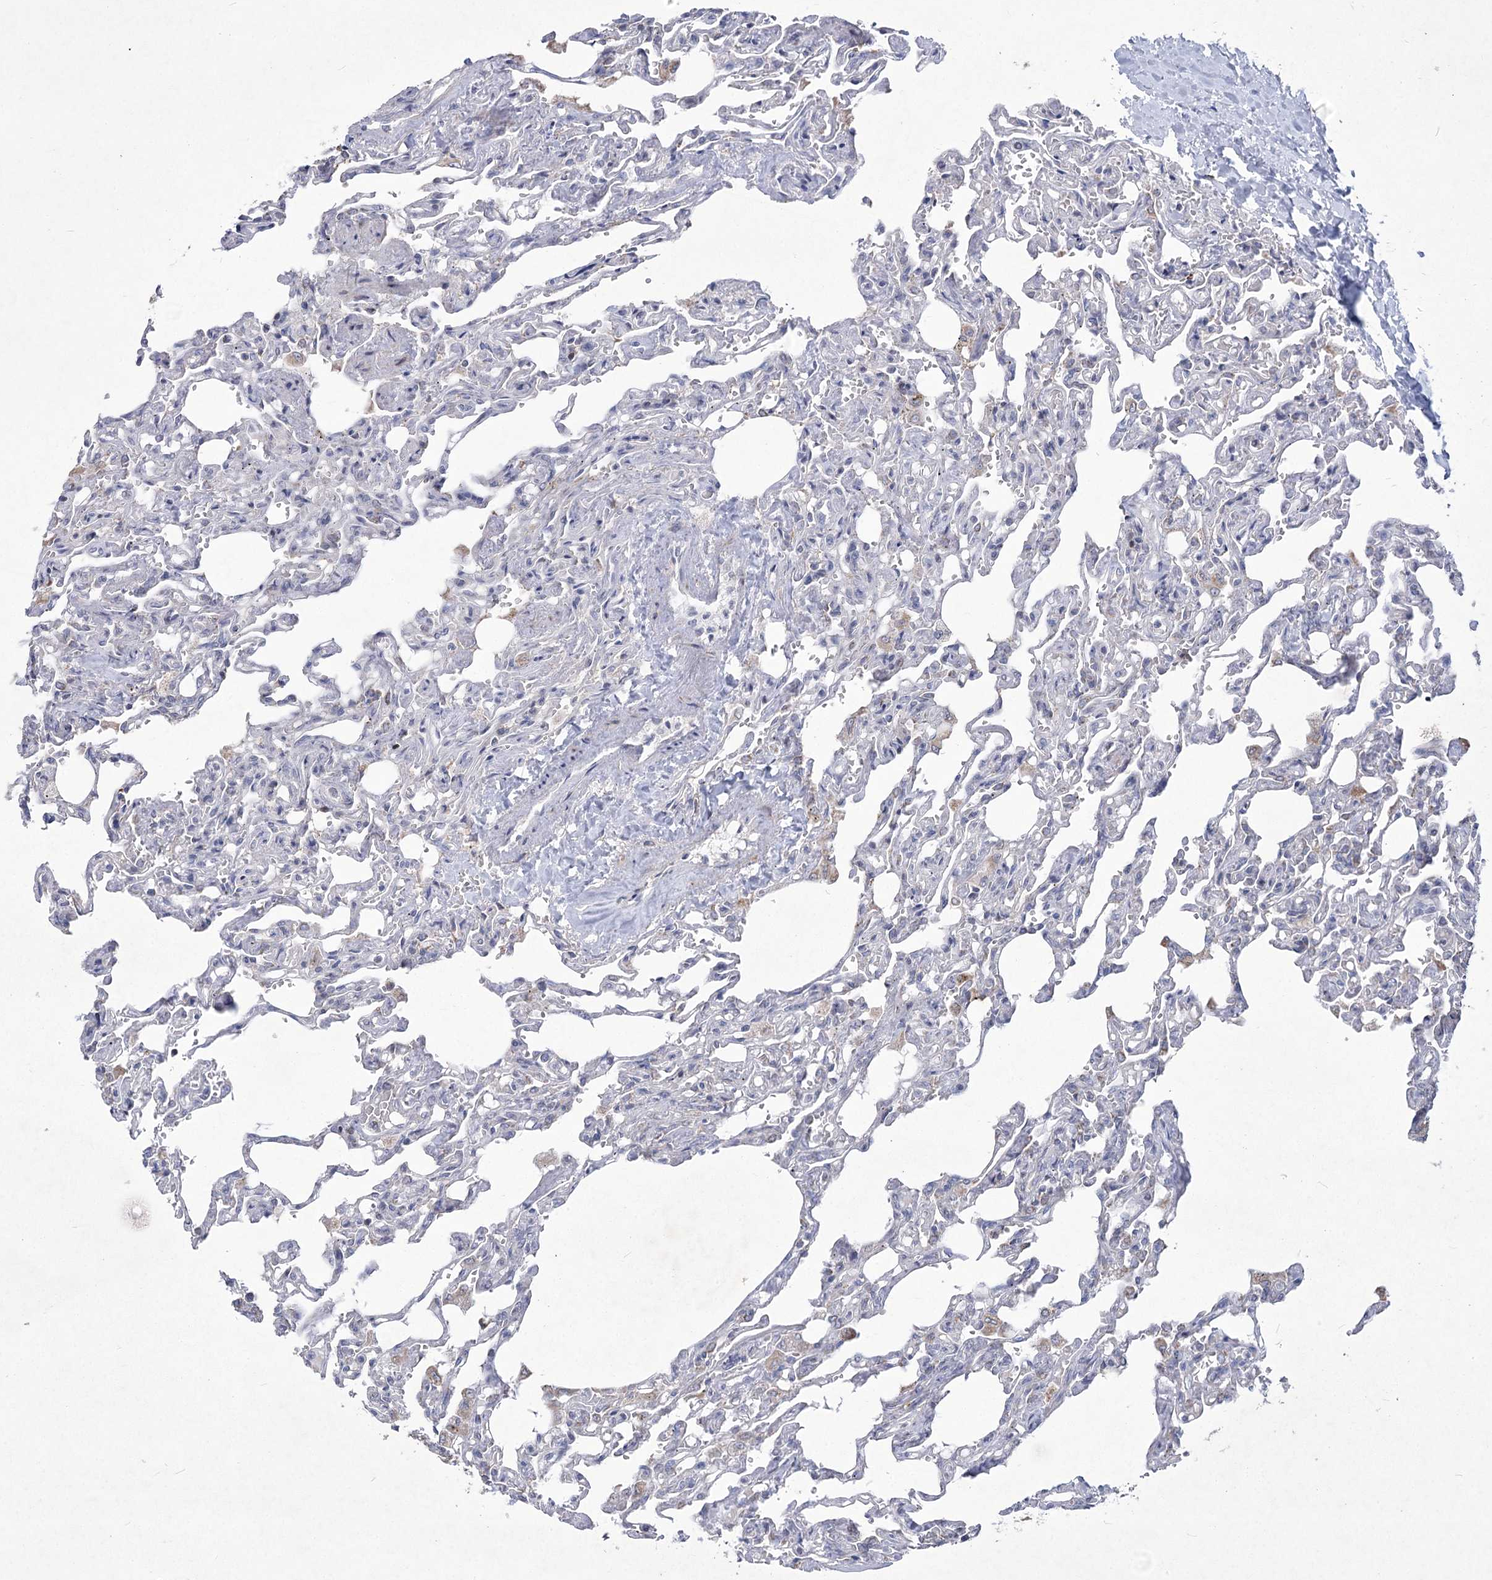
{"staining": {"intensity": "negative", "quantity": "none", "location": "none"}, "tissue": "lung", "cell_type": "Alveolar cells", "image_type": "normal", "snomed": [{"axis": "morphology", "description": "Normal tissue, NOS"}, {"axis": "topography", "description": "Lung"}], "caption": "There is no significant positivity in alveolar cells of lung. (DAB IHC, high magnification).", "gene": "PDHB", "patient": {"sex": "male", "age": 21}}